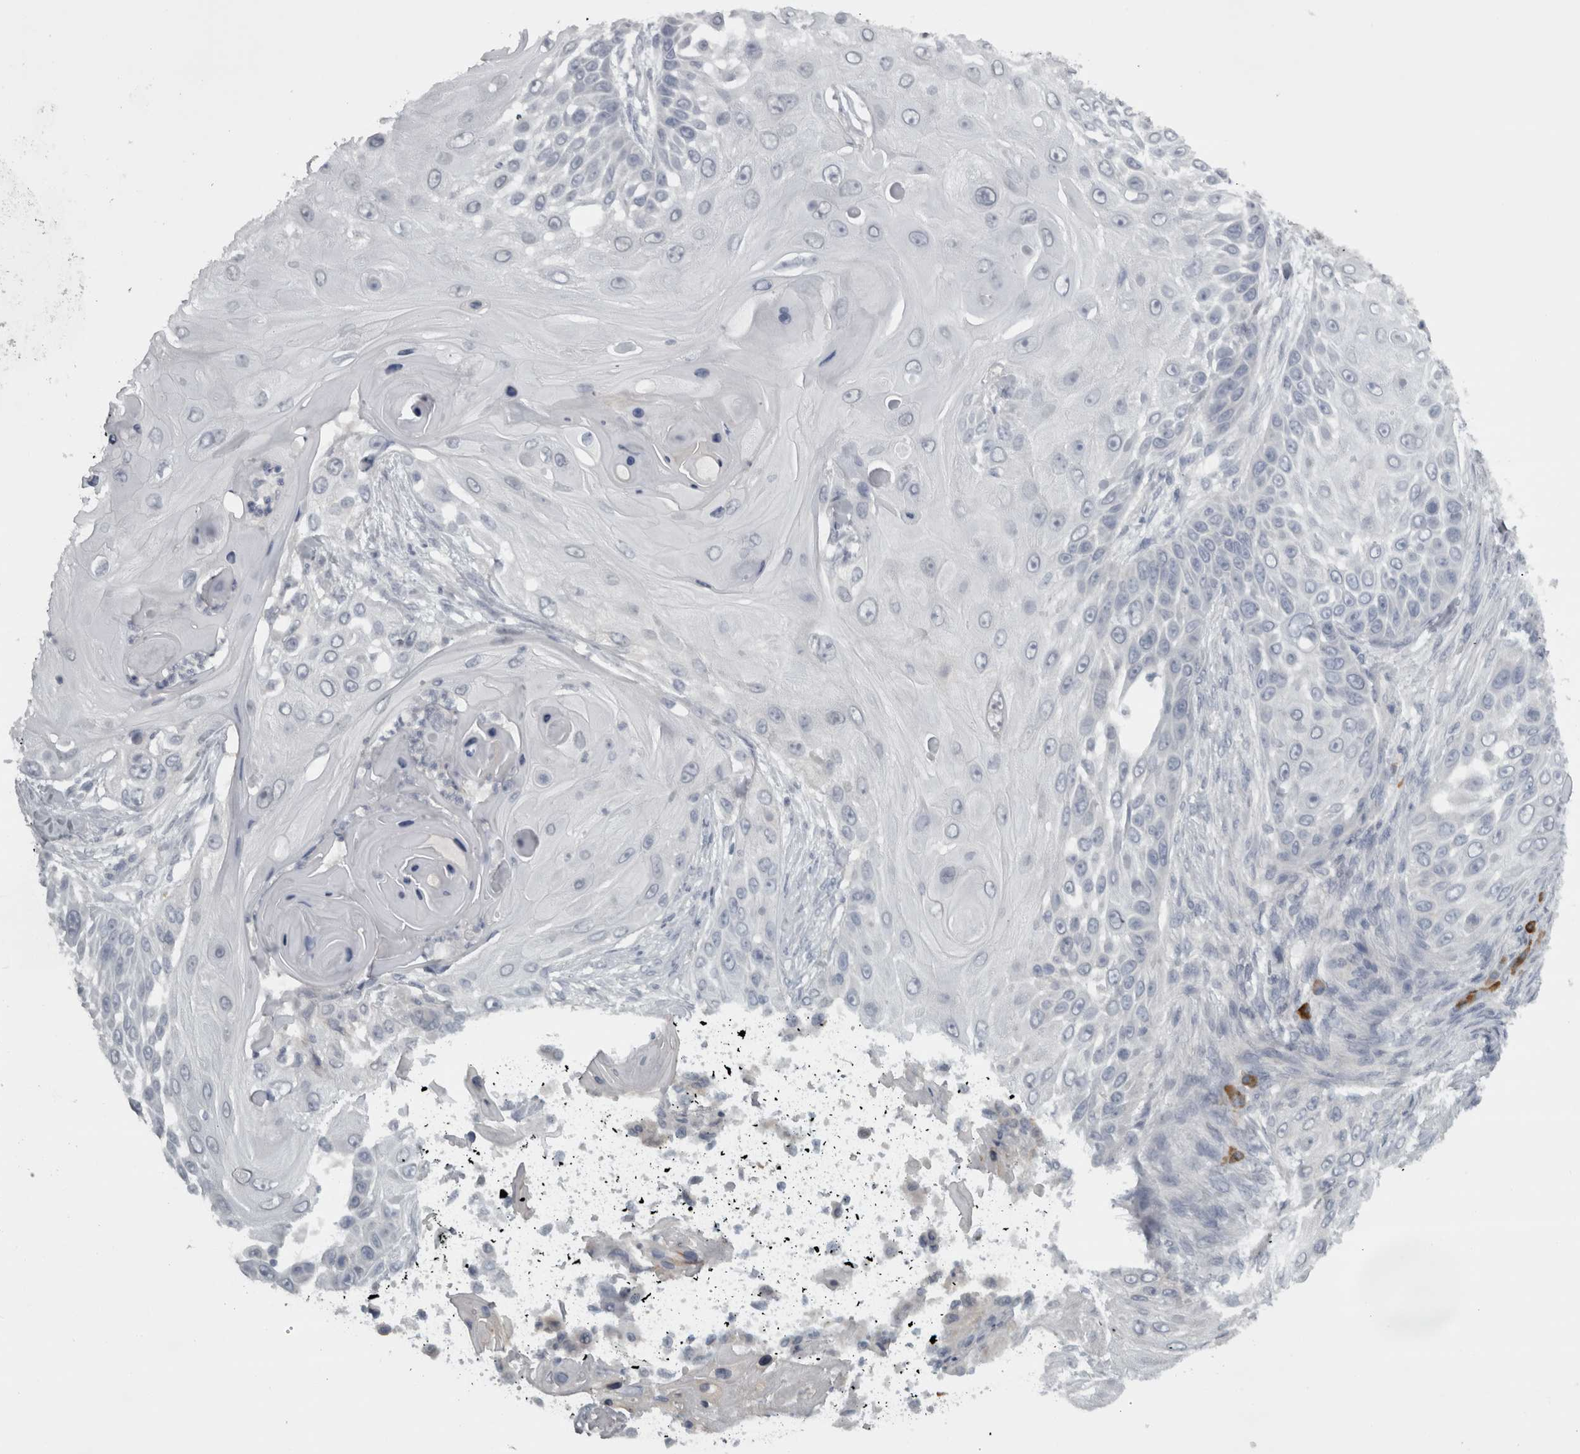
{"staining": {"intensity": "negative", "quantity": "none", "location": "none"}, "tissue": "skin cancer", "cell_type": "Tumor cells", "image_type": "cancer", "snomed": [{"axis": "morphology", "description": "Squamous cell carcinoma, NOS"}, {"axis": "topography", "description": "Skin"}], "caption": "Protein analysis of skin cancer (squamous cell carcinoma) shows no significant expression in tumor cells.", "gene": "SLCO5A1", "patient": {"sex": "female", "age": 44}}